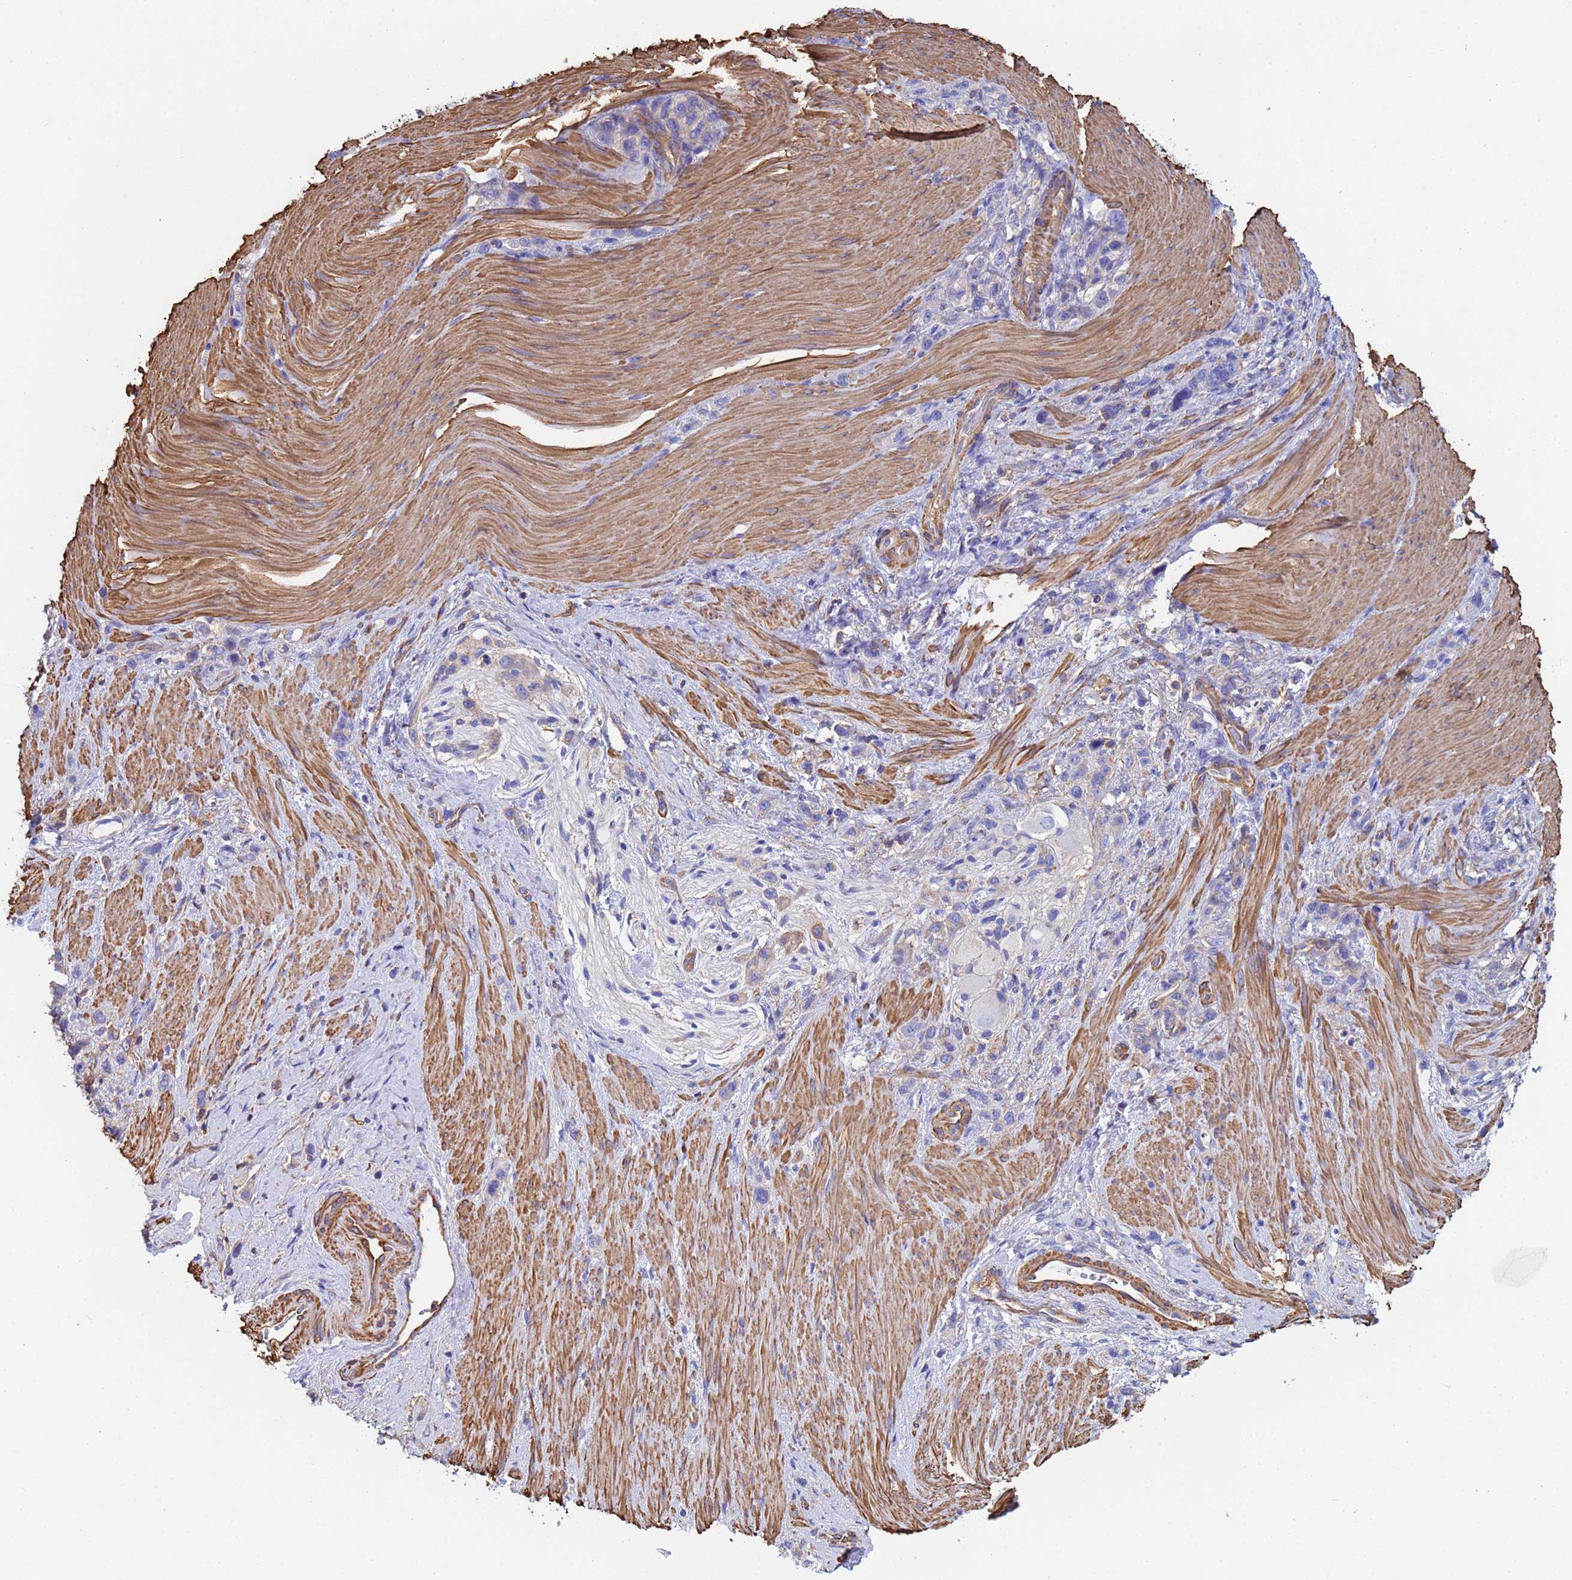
{"staining": {"intensity": "weak", "quantity": "<25%", "location": "cytoplasmic/membranous"}, "tissue": "stomach cancer", "cell_type": "Tumor cells", "image_type": "cancer", "snomed": [{"axis": "morphology", "description": "Adenocarcinoma, NOS"}, {"axis": "topography", "description": "Stomach"}], "caption": "DAB immunohistochemical staining of human stomach cancer (adenocarcinoma) displays no significant expression in tumor cells. (DAB (3,3'-diaminobenzidine) immunohistochemistry, high magnification).", "gene": "MYL12A", "patient": {"sex": "female", "age": 65}}